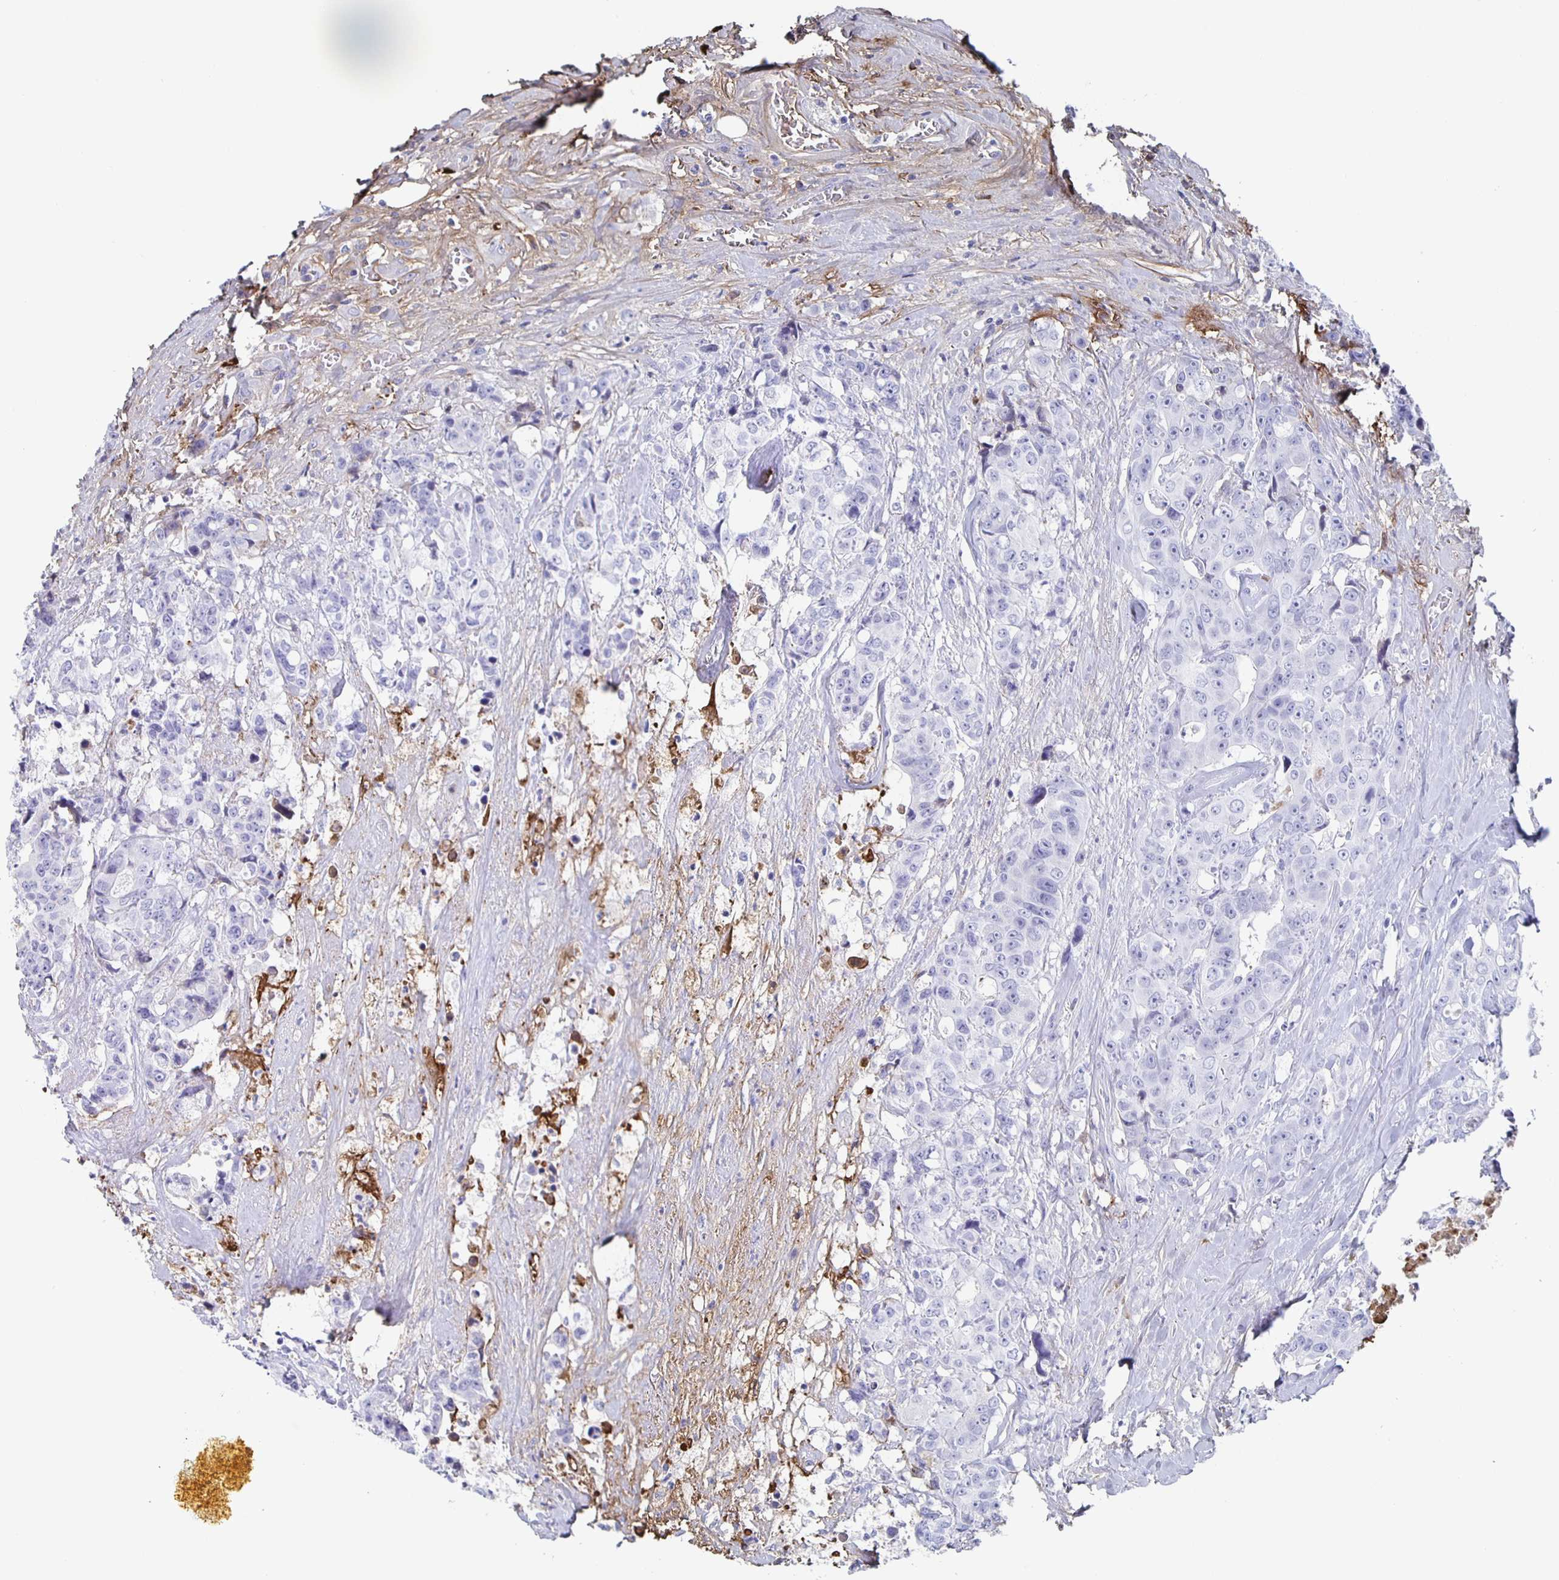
{"staining": {"intensity": "negative", "quantity": "none", "location": "none"}, "tissue": "colorectal cancer", "cell_type": "Tumor cells", "image_type": "cancer", "snomed": [{"axis": "morphology", "description": "Adenocarcinoma, NOS"}, {"axis": "topography", "description": "Rectum"}], "caption": "DAB immunohistochemical staining of colorectal adenocarcinoma demonstrates no significant positivity in tumor cells.", "gene": "FGA", "patient": {"sex": "female", "age": 62}}